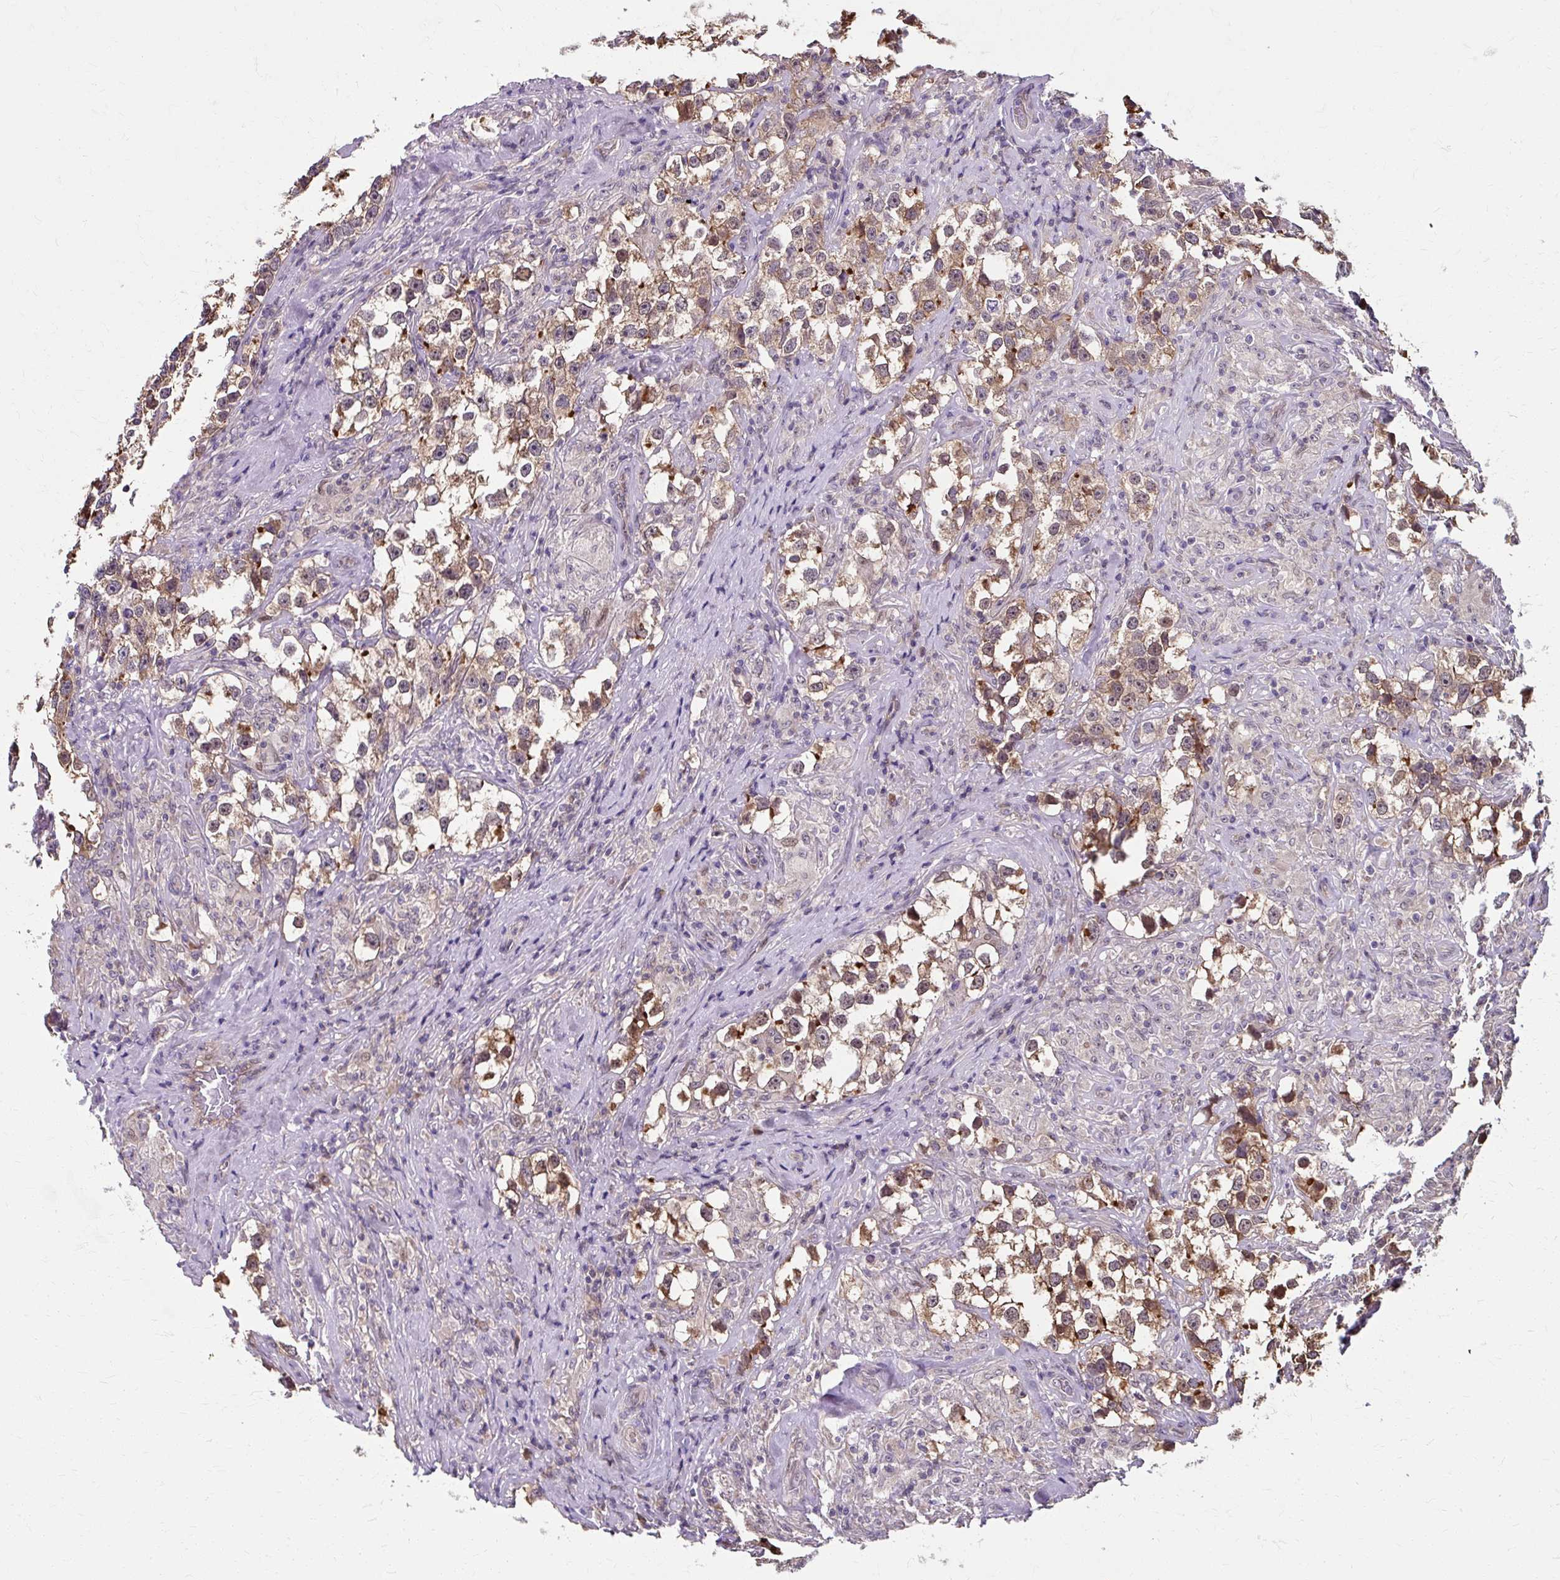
{"staining": {"intensity": "weak", "quantity": "25%-75%", "location": "cytoplasmic/membranous"}, "tissue": "testis cancer", "cell_type": "Tumor cells", "image_type": "cancer", "snomed": [{"axis": "morphology", "description": "Seminoma, NOS"}, {"axis": "topography", "description": "Testis"}], "caption": "This is a micrograph of immunohistochemistry staining of testis cancer, which shows weak staining in the cytoplasmic/membranous of tumor cells.", "gene": "ZNF555", "patient": {"sex": "male", "age": 46}}